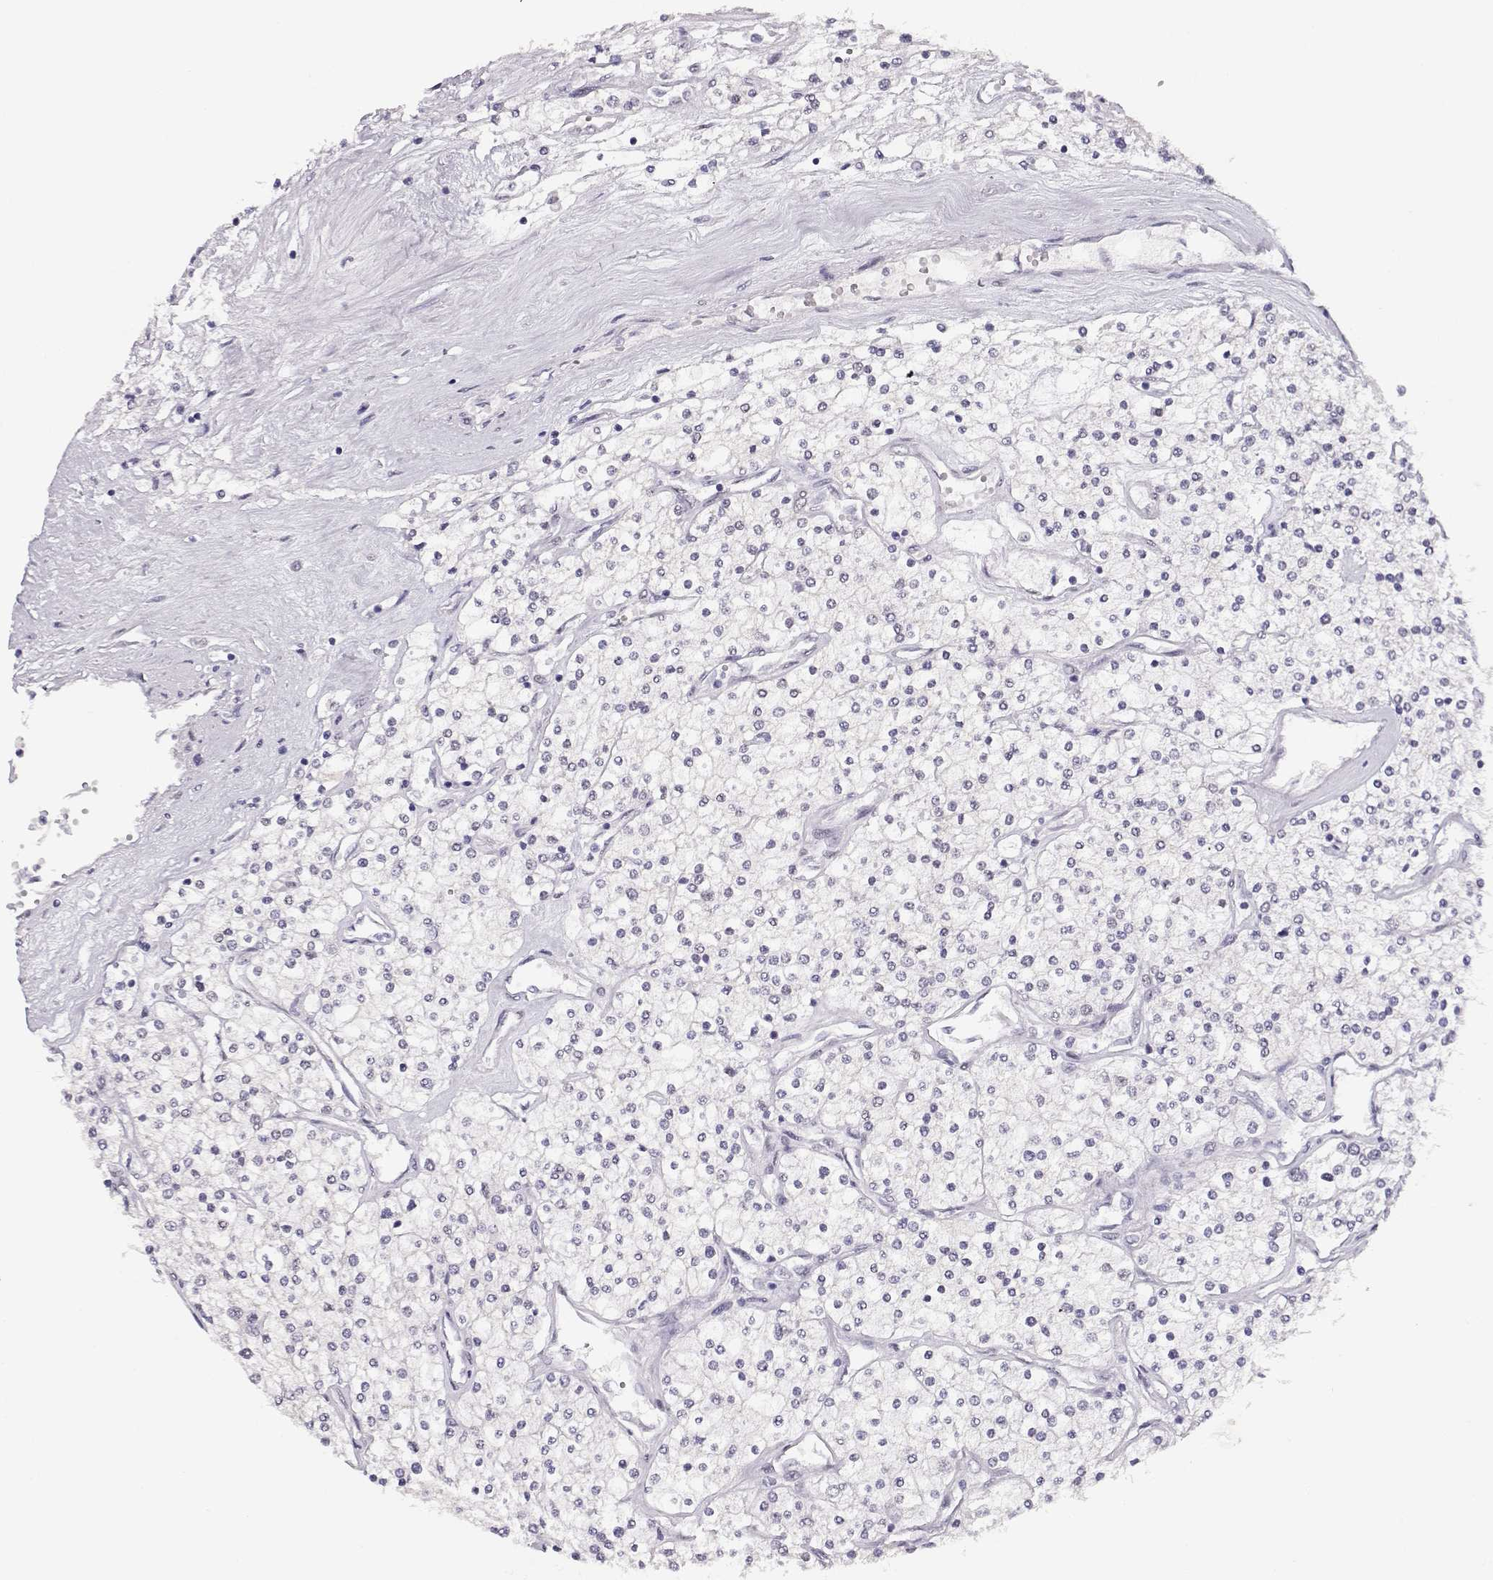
{"staining": {"intensity": "negative", "quantity": "none", "location": "none"}, "tissue": "renal cancer", "cell_type": "Tumor cells", "image_type": "cancer", "snomed": [{"axis": "morphology", "description": "Adenocarcinoma, NOS"}, {"axis": "topography", "description": "Kidney"}], "caption": "Immunohistochemistry (IHC) micrograph of neoplastic tissue: renal cancer (adenocarcinoma) stained with DAB (3,3'-diaminobenzidine) displays no significant protein staining in tumor cells.", "gene": "POLI", "patient": {"sex": "male", "age": 80}}